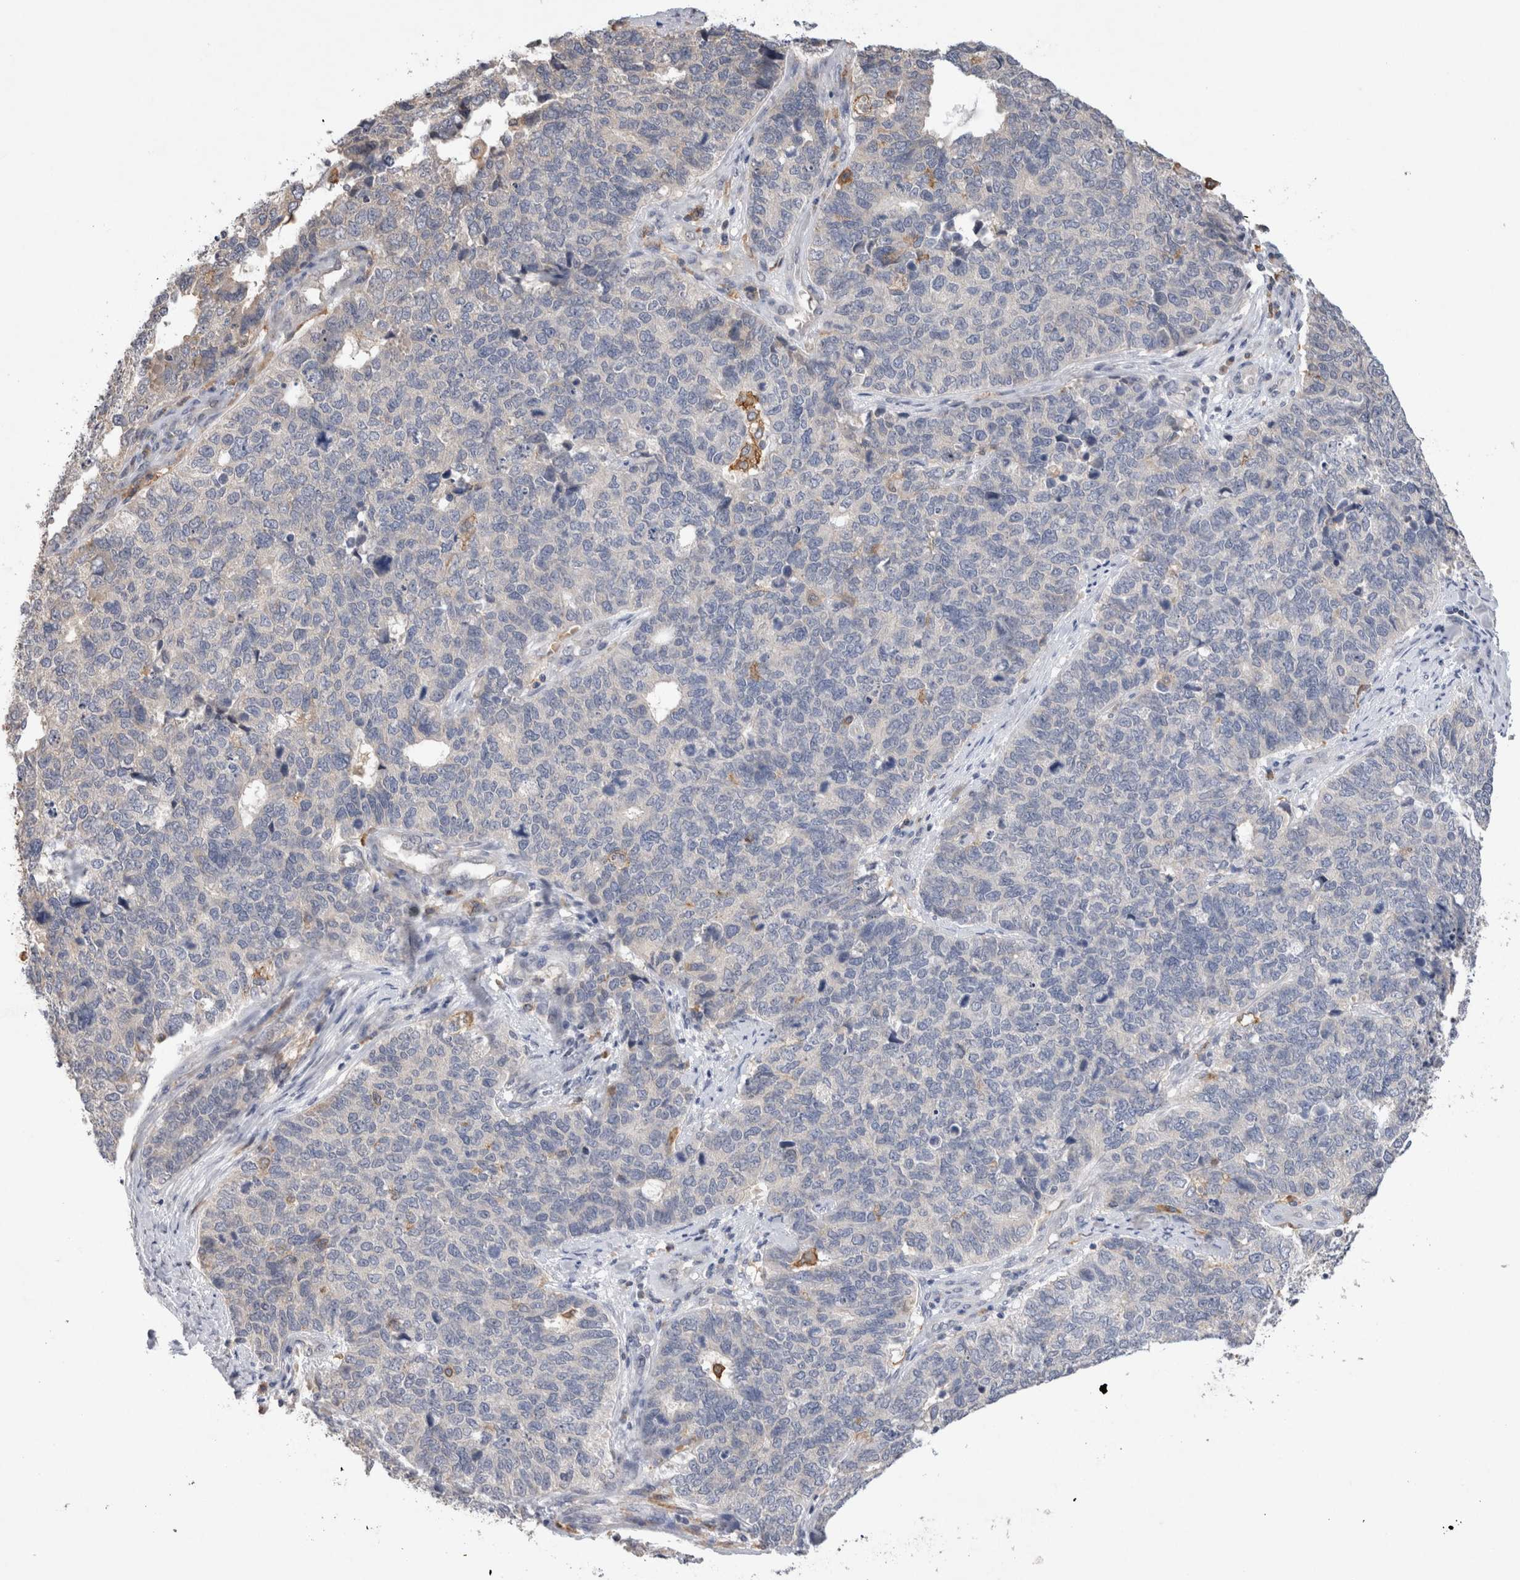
{"staining": {"intensity": "negative", "quantity": "none", "location": "none"}, "tissue": "cervical cancer", "cell_type": "Tumor cells", "image_type": "cancer", "snomed": [{"axis": "morphology", "description": "Squamous cell carcinoma, NOS"}, {"axis": "topography", "description": "Cervix"}], "caption": "DAB (3,3'-diaminobenzidine) immunohistochemical staining of cervical cancer (squamous cell carcinoma) reveals no significant staining in tumor cells. Nuclei are stained in blue.", "gene": "VSIG4", "patient": {"sex": "female", "age": 63}}